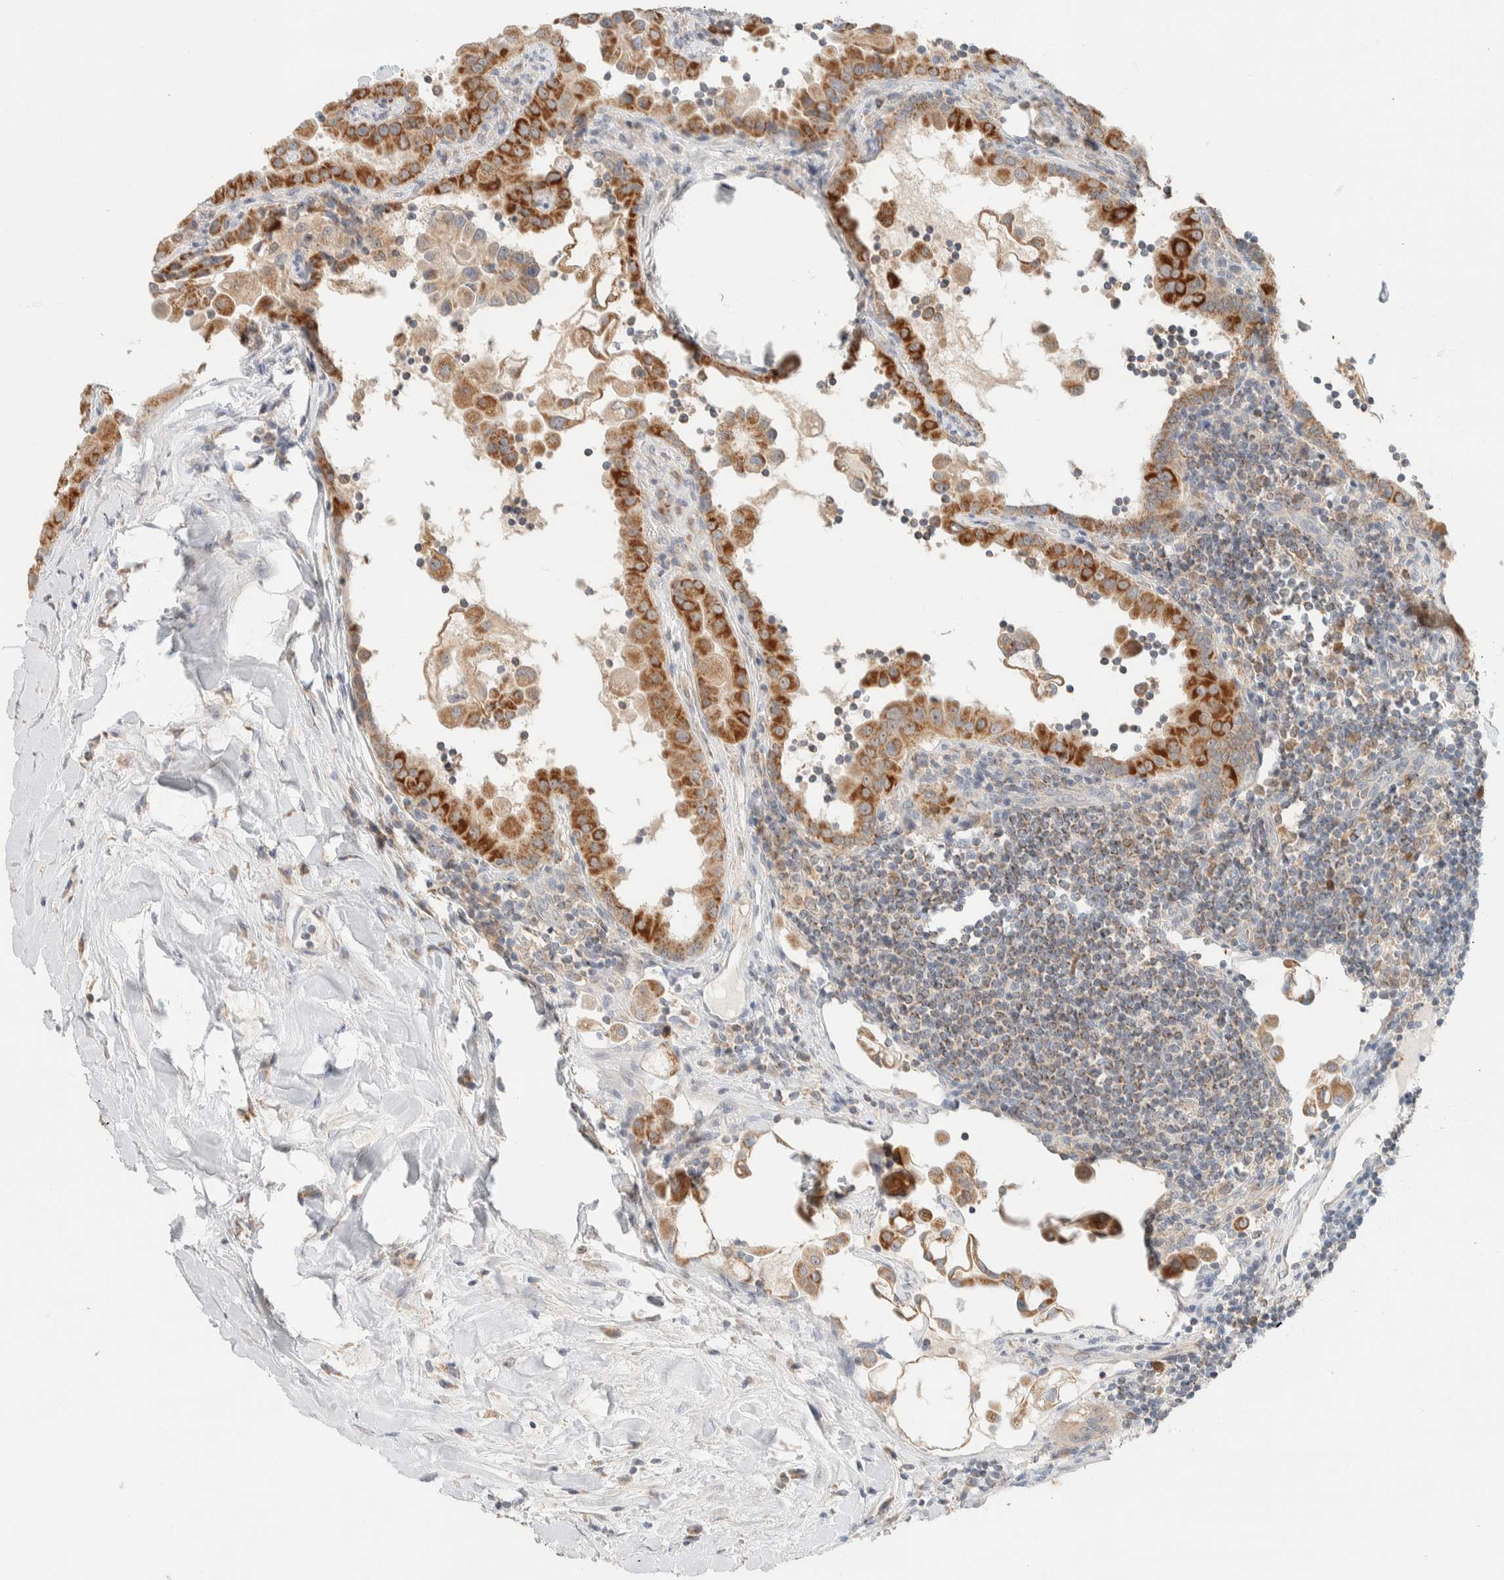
{"staining": {"intensity": "strong", "quantity": ">75%", "location": "cytoplasmic/membranous"}, "tissue": "thyroid cancer", "cell_type": "Tumor cells", "image_type": "cancer", "snomed": [{"axis": "morphology", "description": "Papillary adenocarcinoma, NOS"}, {"axis": "topography", "description": "Thyroid gland"}], "caption": "This is a photomicrograph of immunohistochemistry staining of papillary adenocarcinoma (thyroid), which shows strong expression in the cytoplasmic/membranous of tumor cells.", "gene": "HDHD3", "patient": {"sex": "male", "age": 33}}